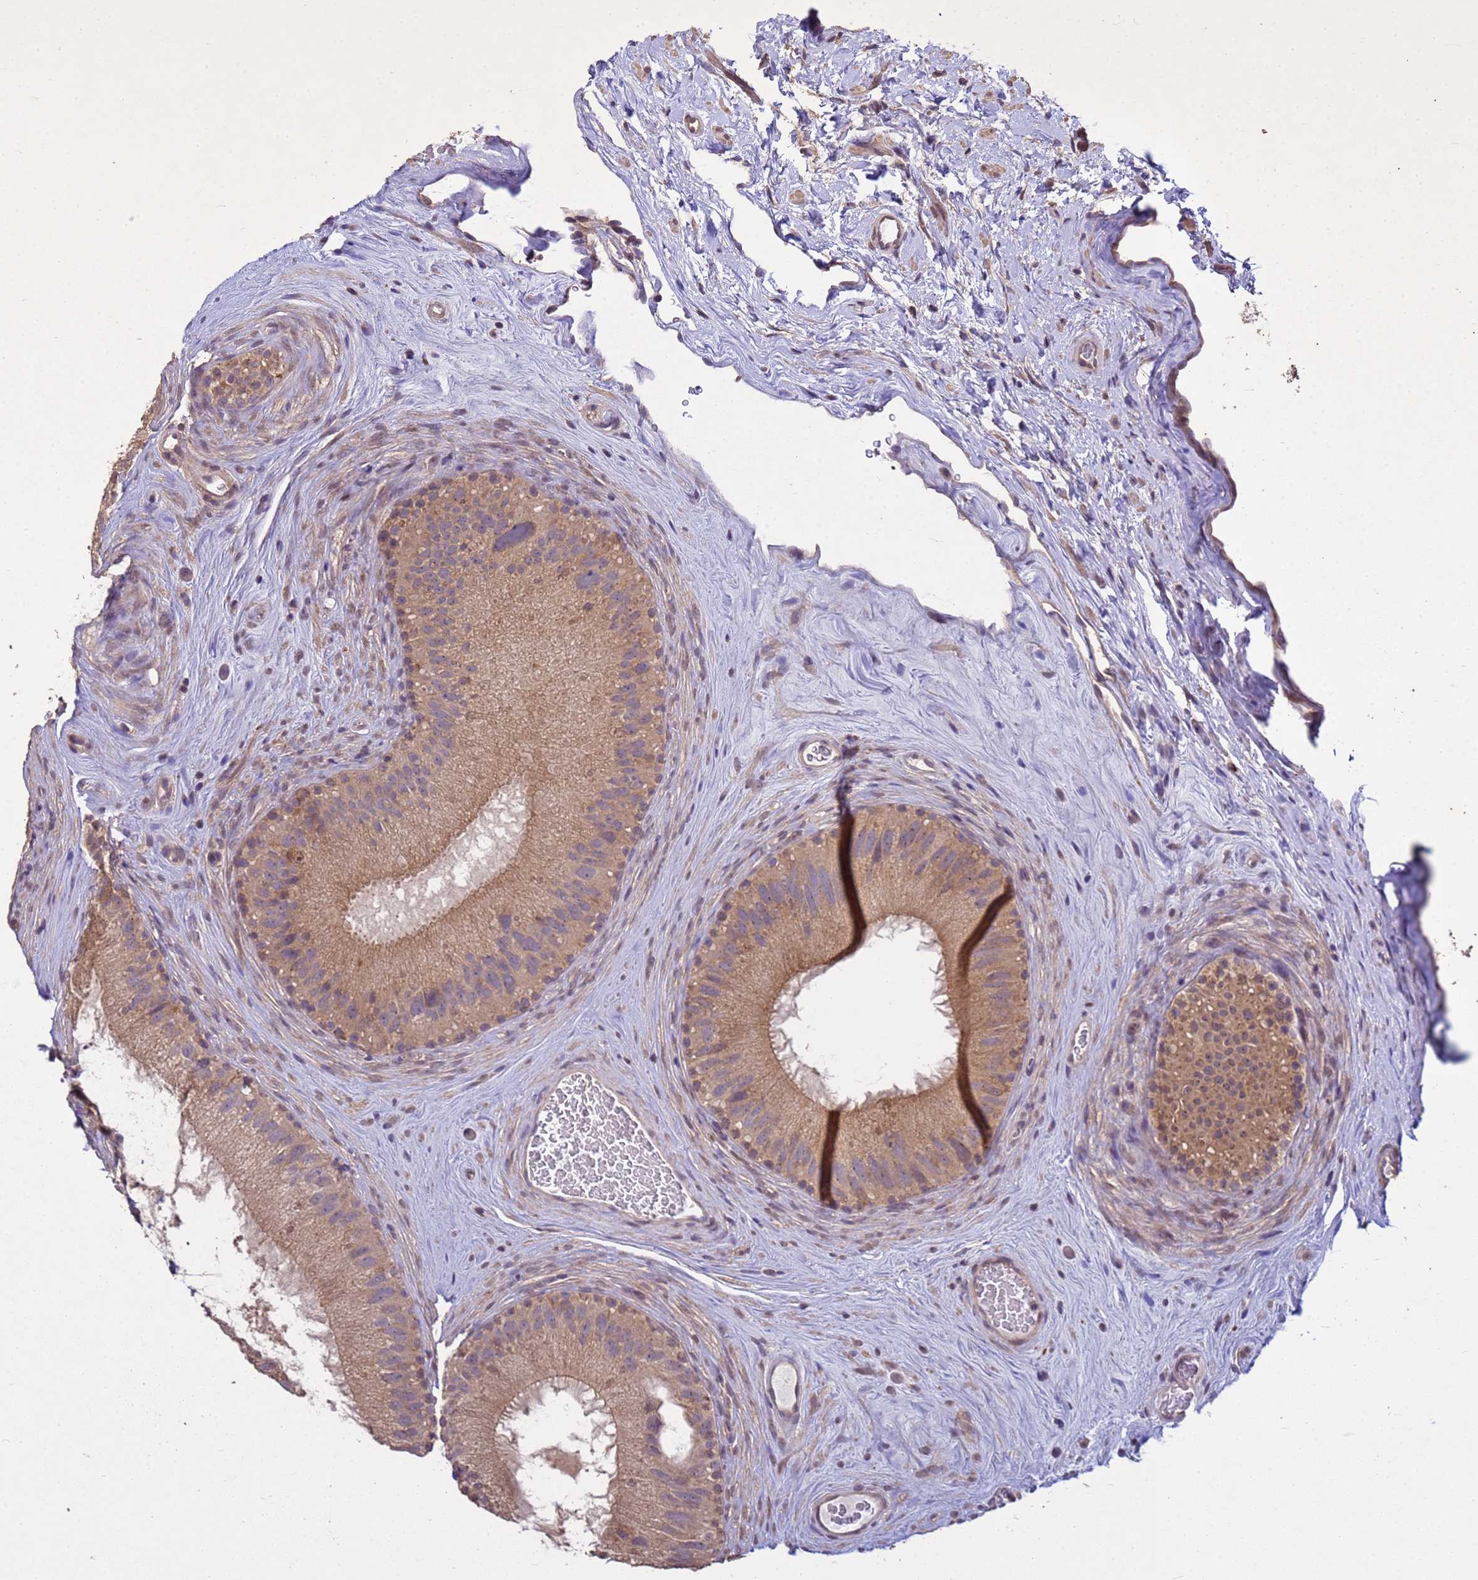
{"staining": {"intensity": "moderate", "quantity": ">75%", "location": "cytoplasmic/membranous"}, "tissue": "epididymis", "cell_type": "Glandular cells", "image_type": "normal", "snomed": [{"axis": "morphology", "description": "Normal tissue, NOS"}, {"axis": "topography", "description": "Epididymis"}], "caption": "Glandular cells reveal medium levels of moderate cytoplasmic/membranous positivity in about >75% of cells in normal human epididymis.", "gene": "P2RX7", "patient": {"sex": "male", "age": 50}}